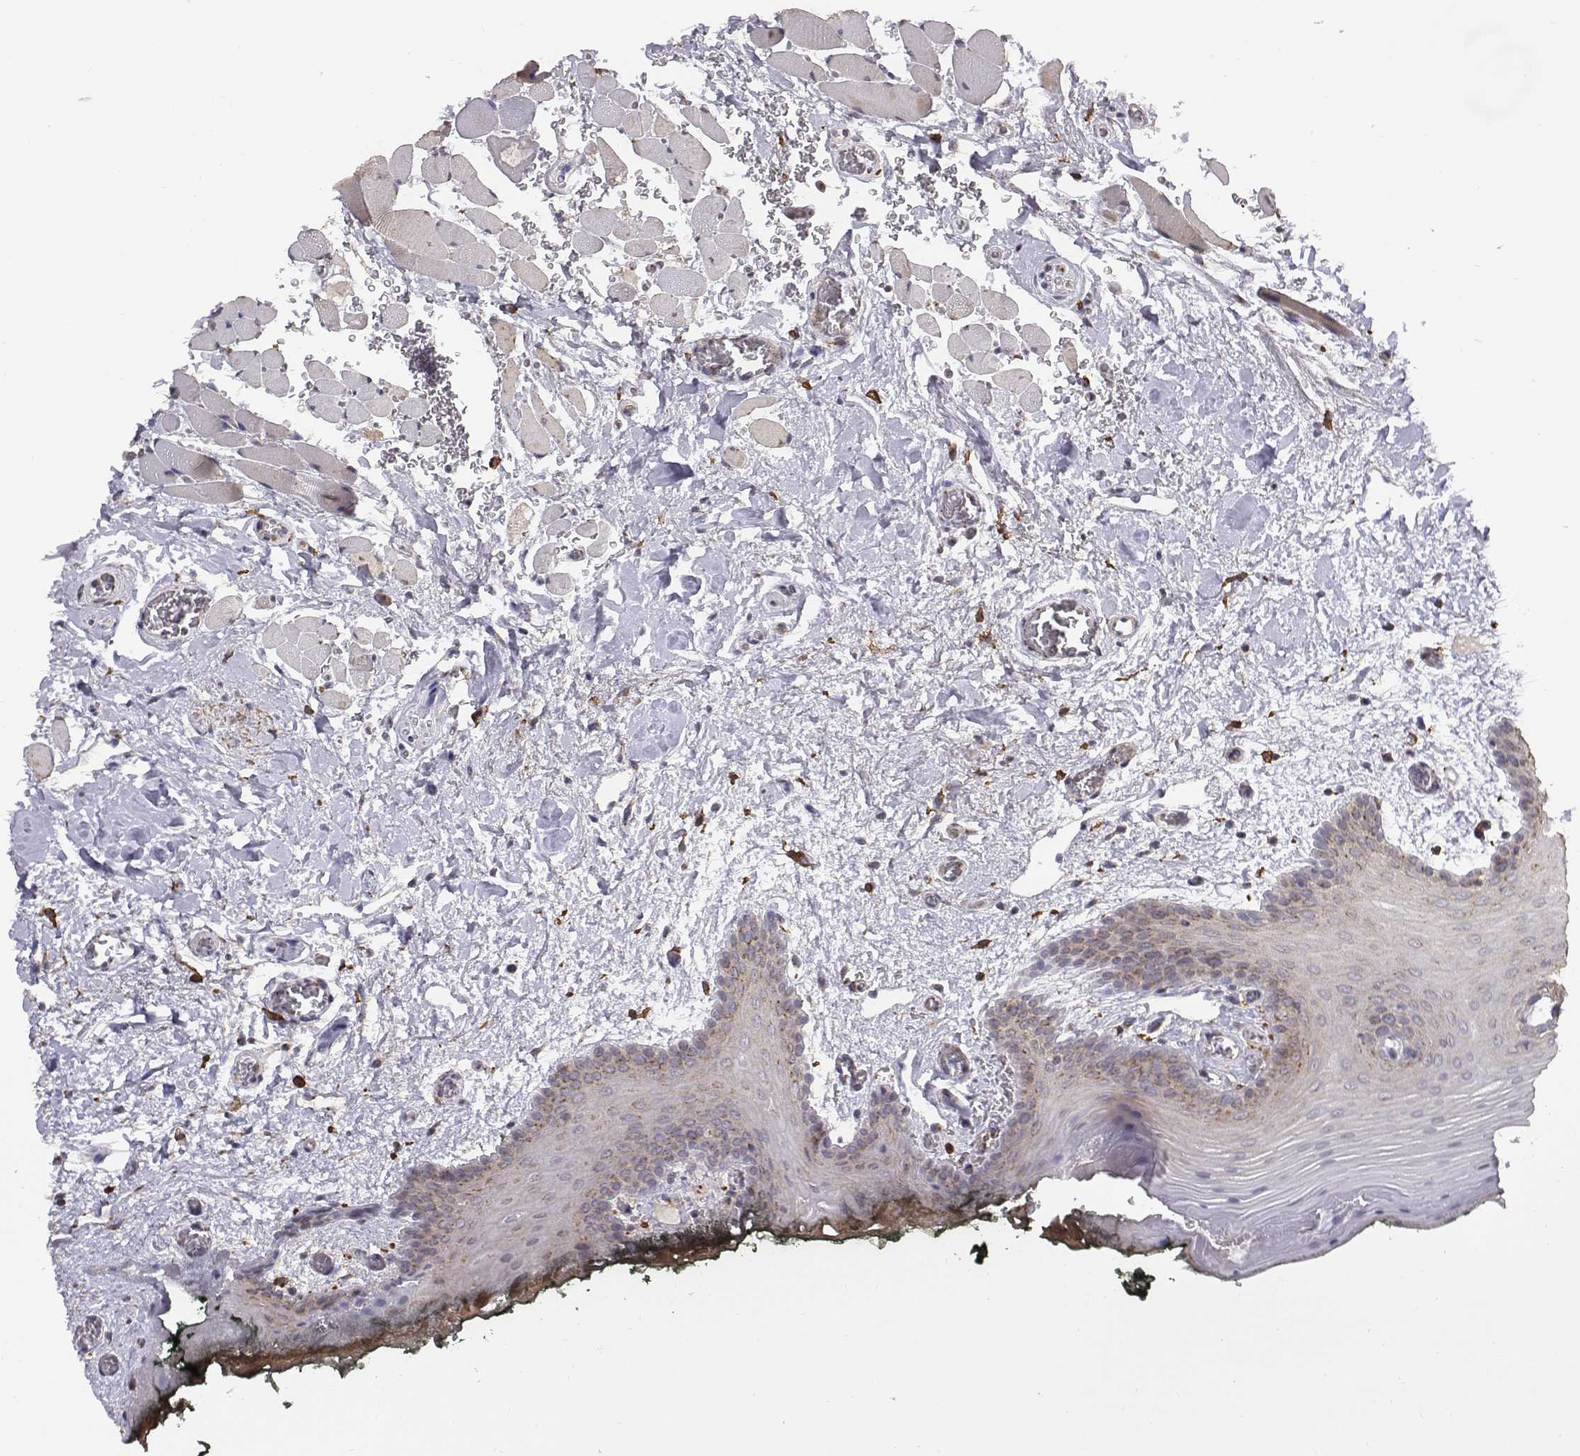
{"staining": {"intensity": "weak", "quantity": ">75%", "location": "cytoplasmic/membranous"}, "tissue": "oral mucosa", "cell_type": "Squamous epithelial cells", "image_type": "normal", "snomed": [{"axis": "morphology", "description": "Normal tissue, NOS"}, {"axis": "topography", "description": "Oral tissue"}, {"axis": "topography", "description": "Head-Neck"}], "caption": "This micrograph shows immunohistochemistry staining of benign human oral mucosa, with low weak cytoplasmic/membranous positivity in approximately >75% of squamous epithelial cells.", "gene": "AP1B1", "patient": {"sex": "male", "age": 65}}